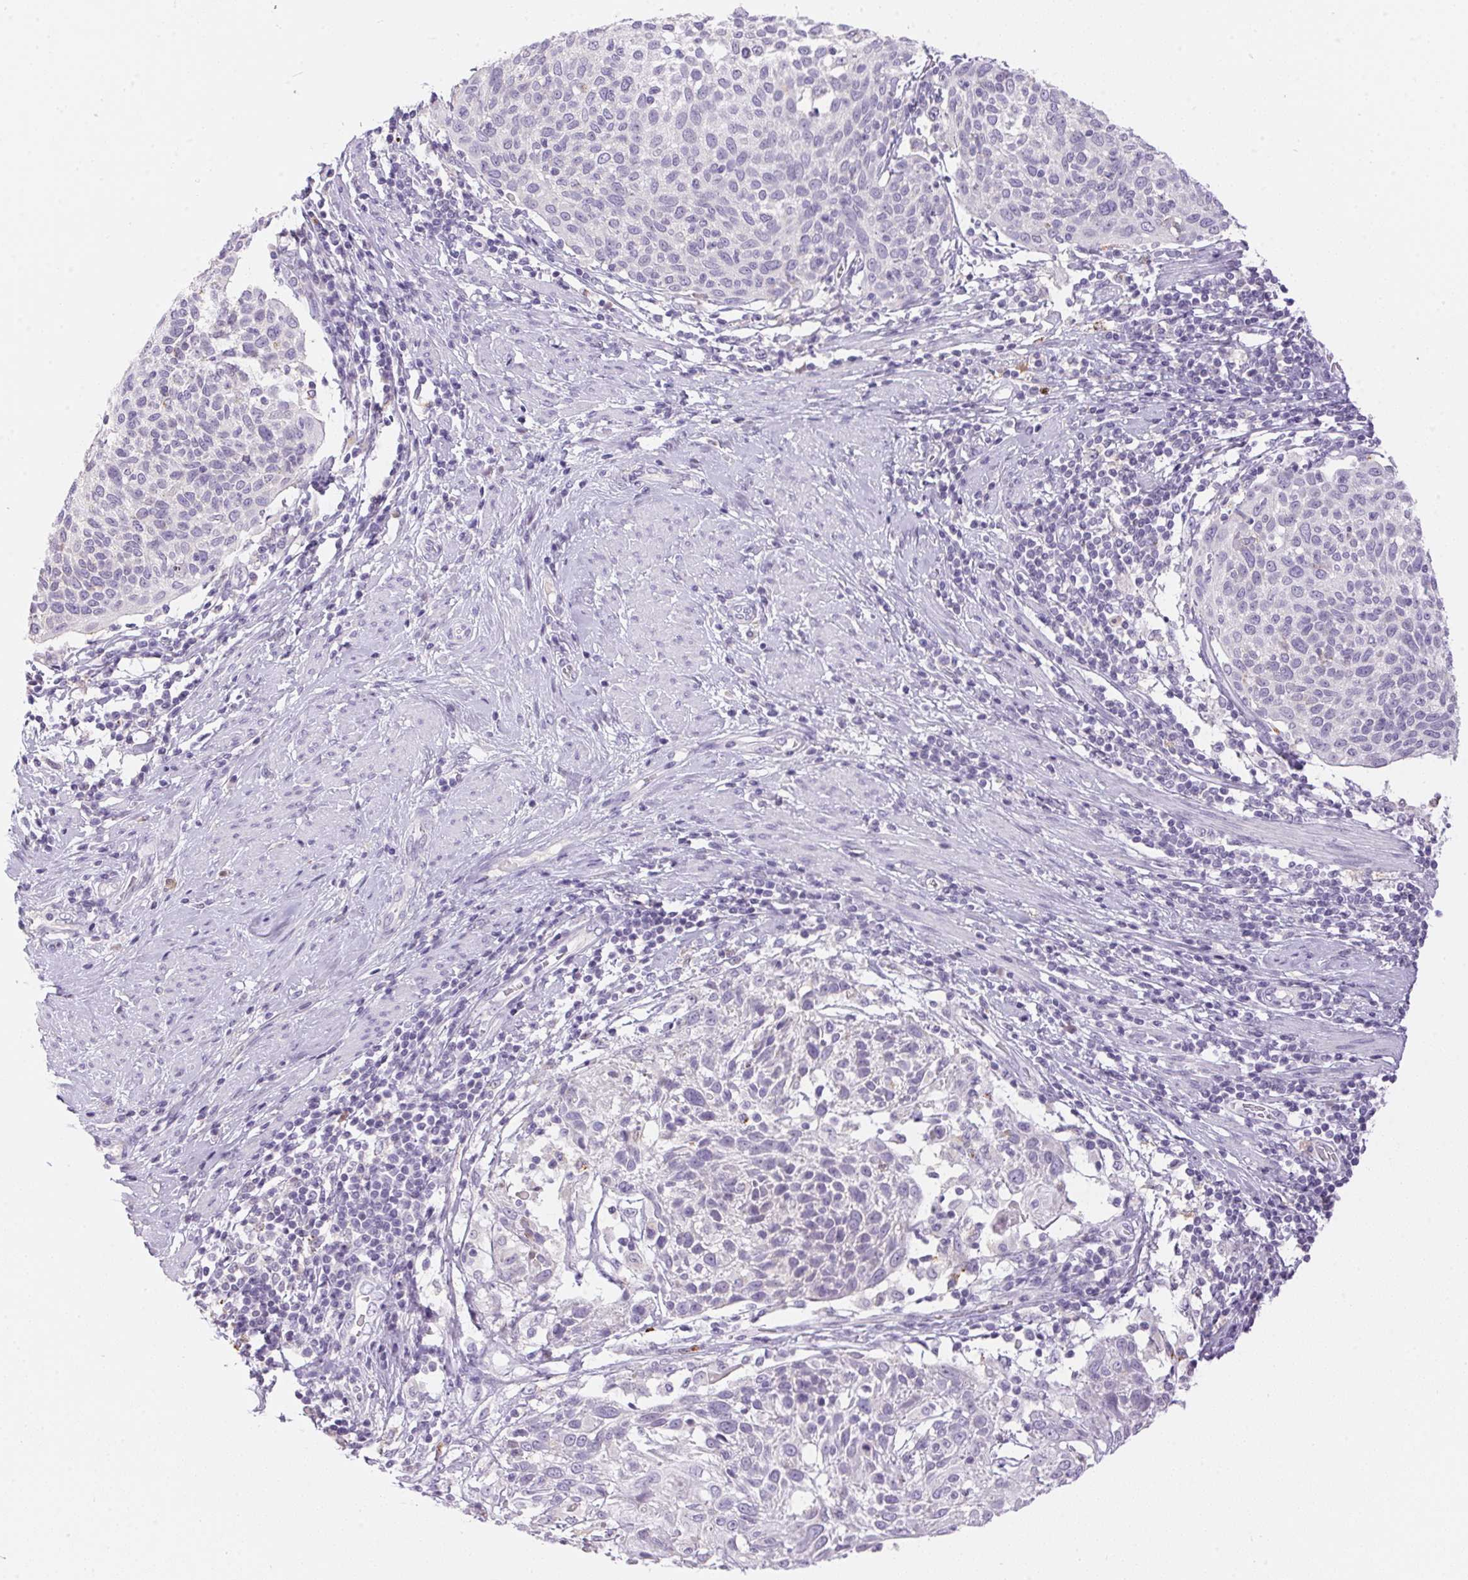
{"staining": {"intensity": "negative", "quantity": "none", "location": "none"}, "tissue": "cervical cancer", "cell_type": "Tumor cells", "image_type": "cancer", "snomed": [{"axis": "morphology", "description": "Squamous cell carcinoma, NOS"}, {"axis": "topography", "description": "Cervix"}], "caption": "Squamous cell carcinoma (cervical) was stained to show a protein in brown. There is no significant staining in tumor cells.", "gene": "PNLIPRP3", "patient": {"sex": "female", "age": 61}}